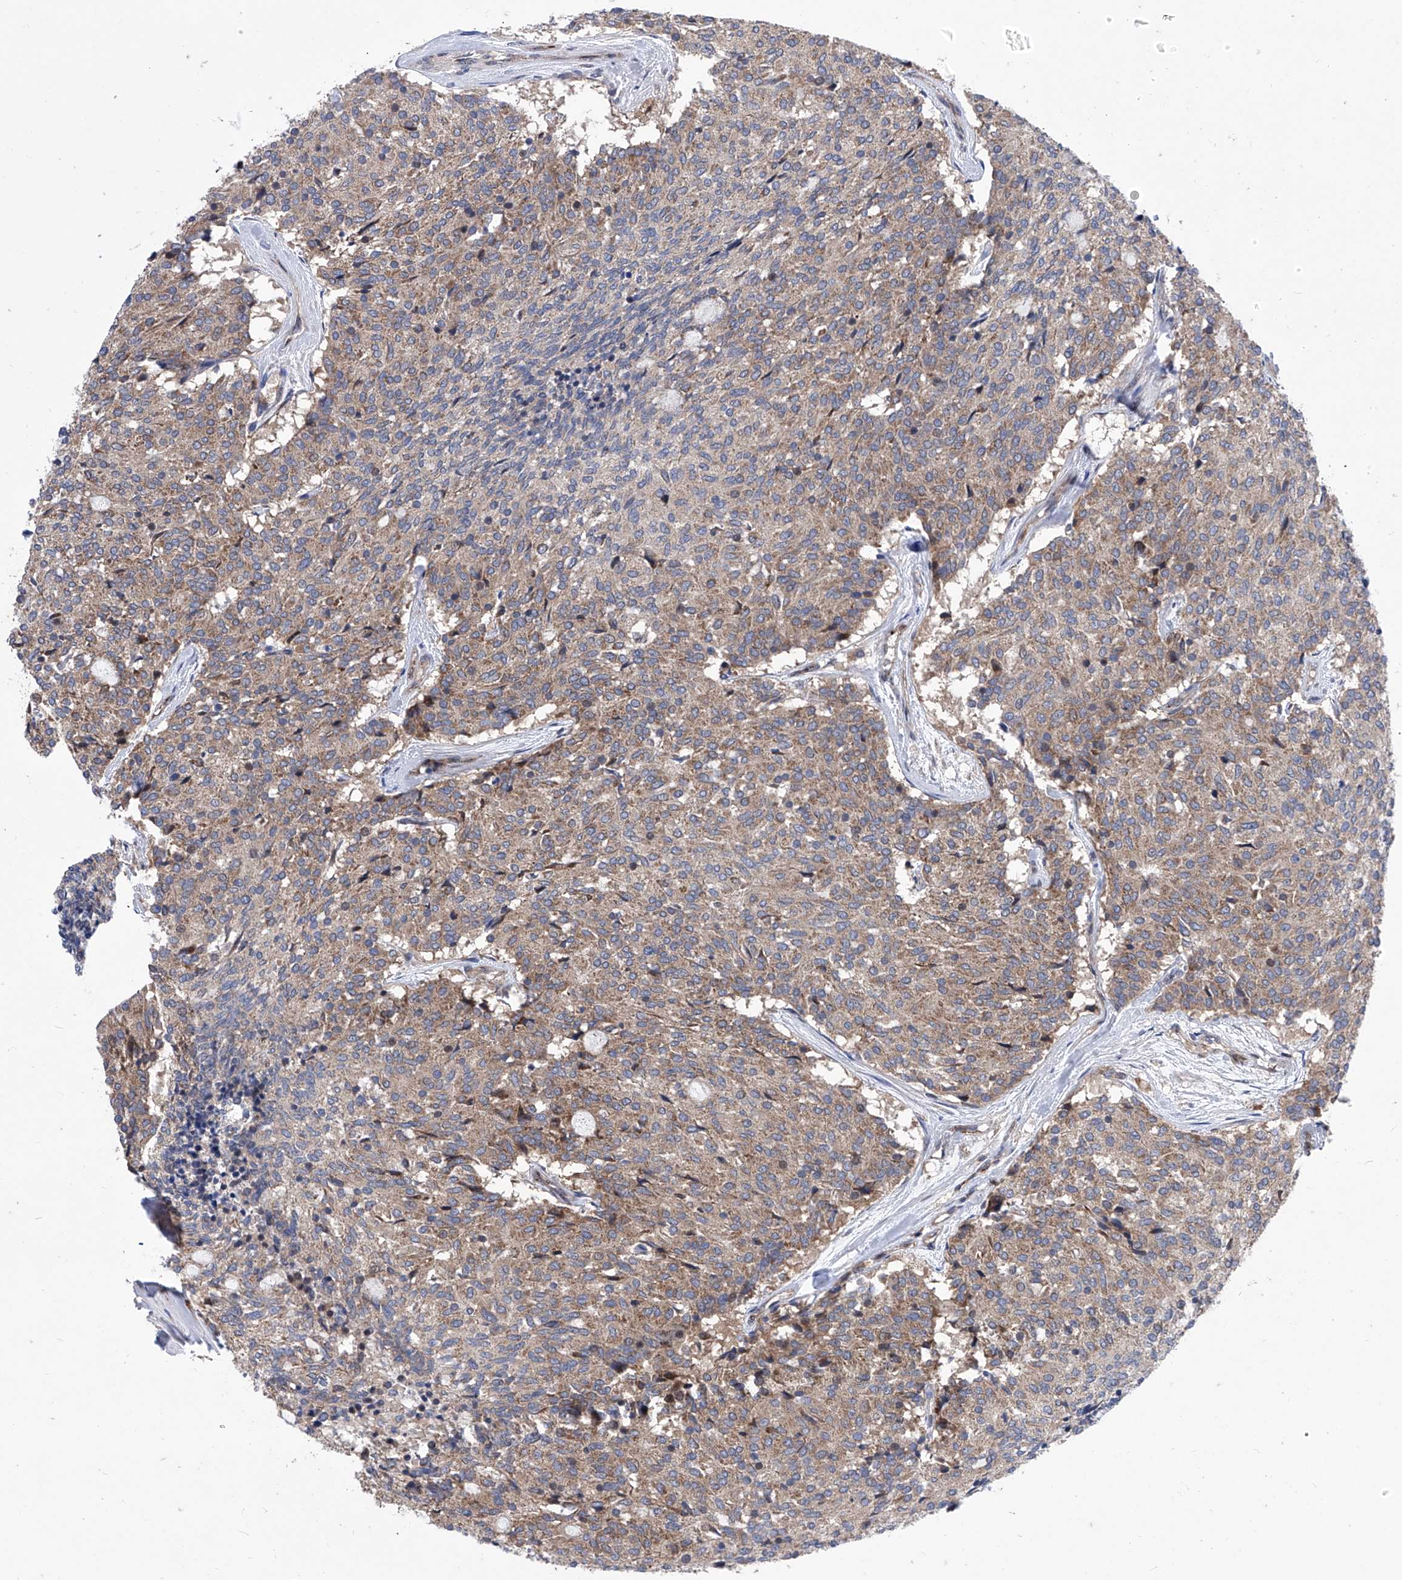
{"staining": {"intensity": "moderate", "quantity": ">75%", "location": "cytoplasmic/membranous"}, "tissue": "carcinoid", "cell_type": "Tumor cells", "image_type": "cancer", "snomed": [{"axis": "morphology", "description": "Carcinoid, malignant, NOS"}, {"axis": "topography", "description": "Pancreas"}], "caption": "A medium amount of moderate cytoplasmic/membranous positivity is appreciated in about >75% of tumor cells in carcinoid tissue.", "gene": "KTI12", "patient": {"sex": "female", "age": 54}}